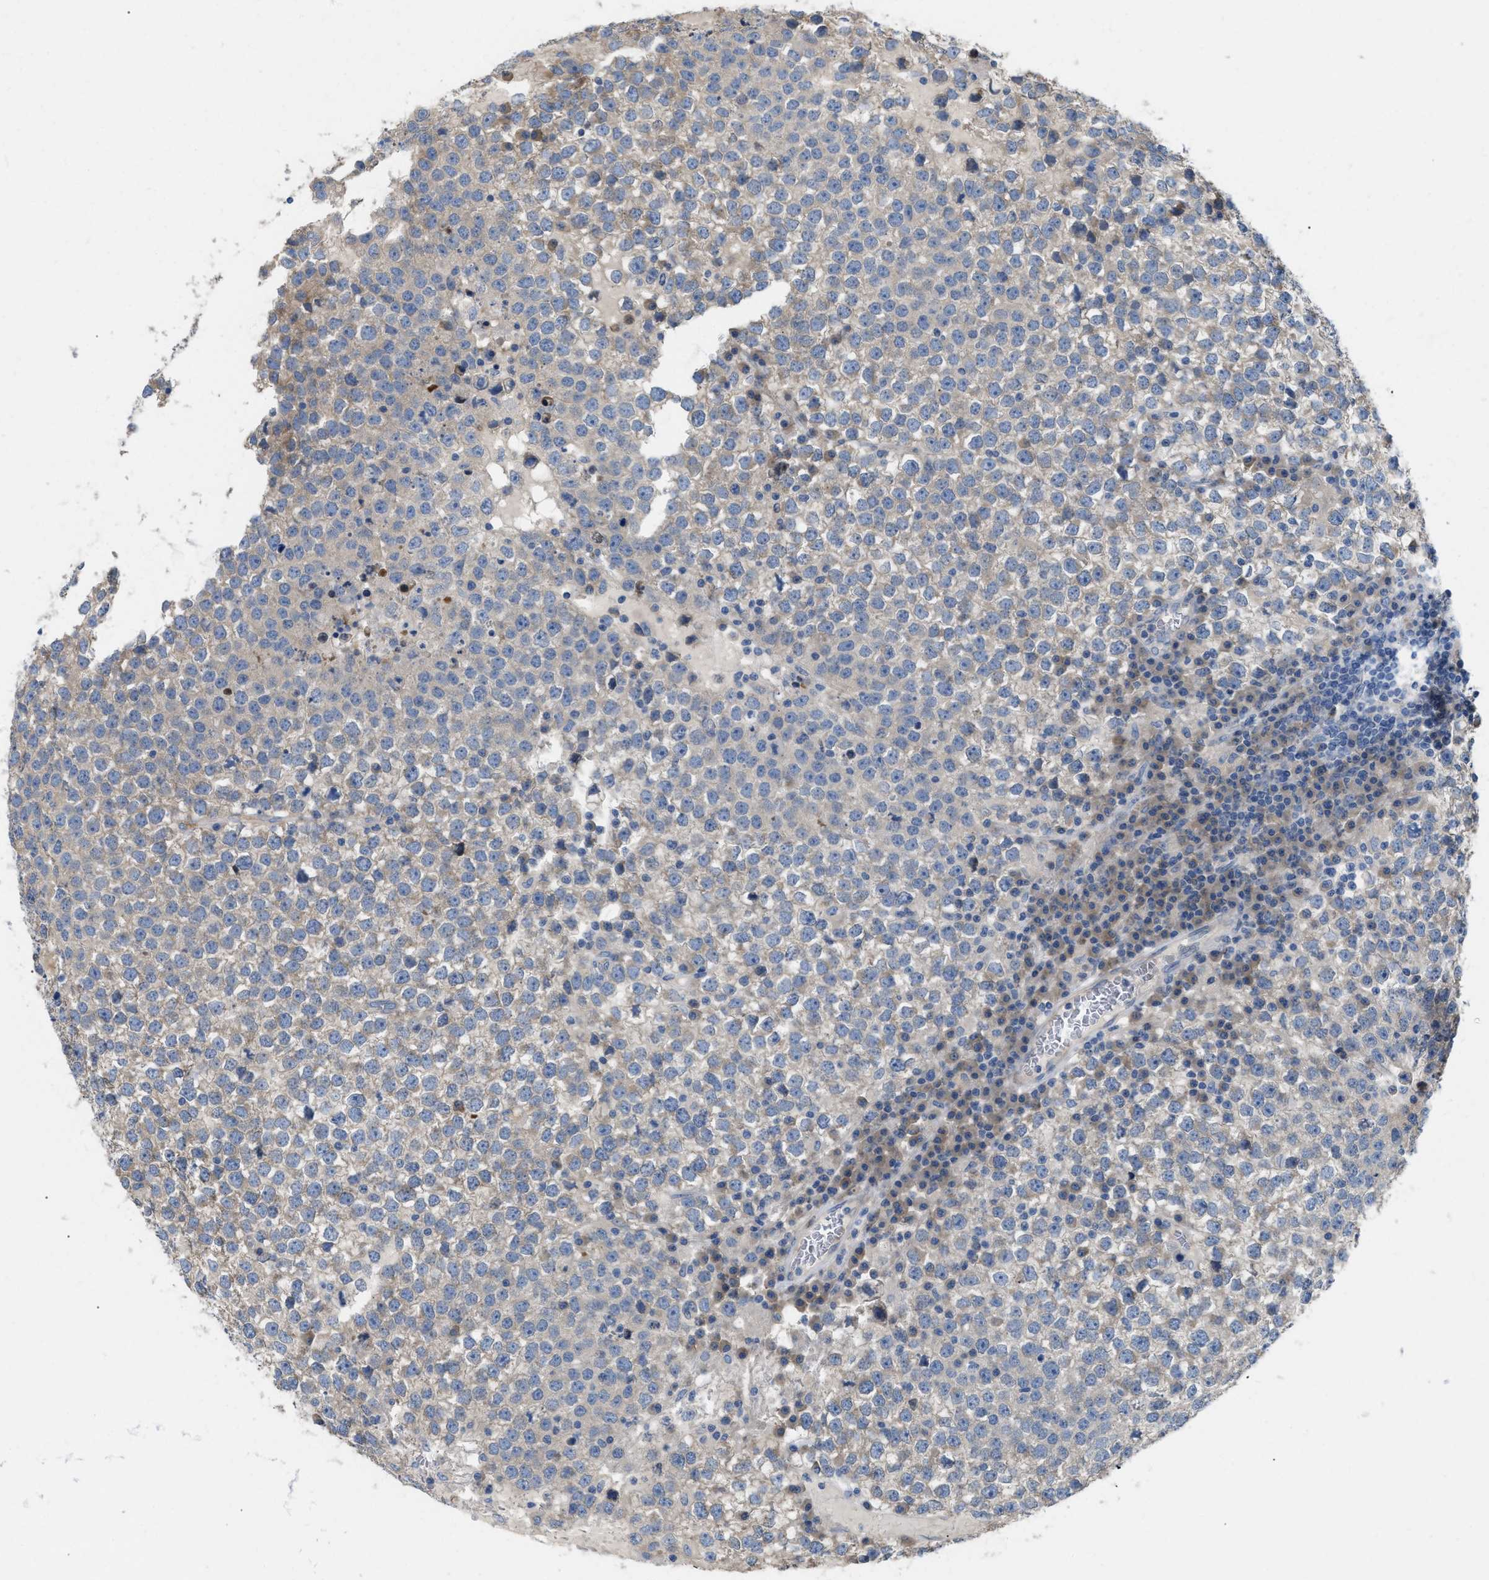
{"staining": {"intensity": "negative", "quantity": "none", "location": "none"}, "tissue": "testis cancer", "cell_type": "Tumor cells", "image_type": "cancer", "snomed": [{"axis": "morphology", "description": "Seminoma, NOS"}, {"axis": "topography", "description": "Testis"}], "caption": "The immunohistochemistry (IHC) micrograph has no significant staining in tumor cells of testis seminoma tissue.", "gene": "DHX58", "patient": {"sex": "male", "age": 65}}